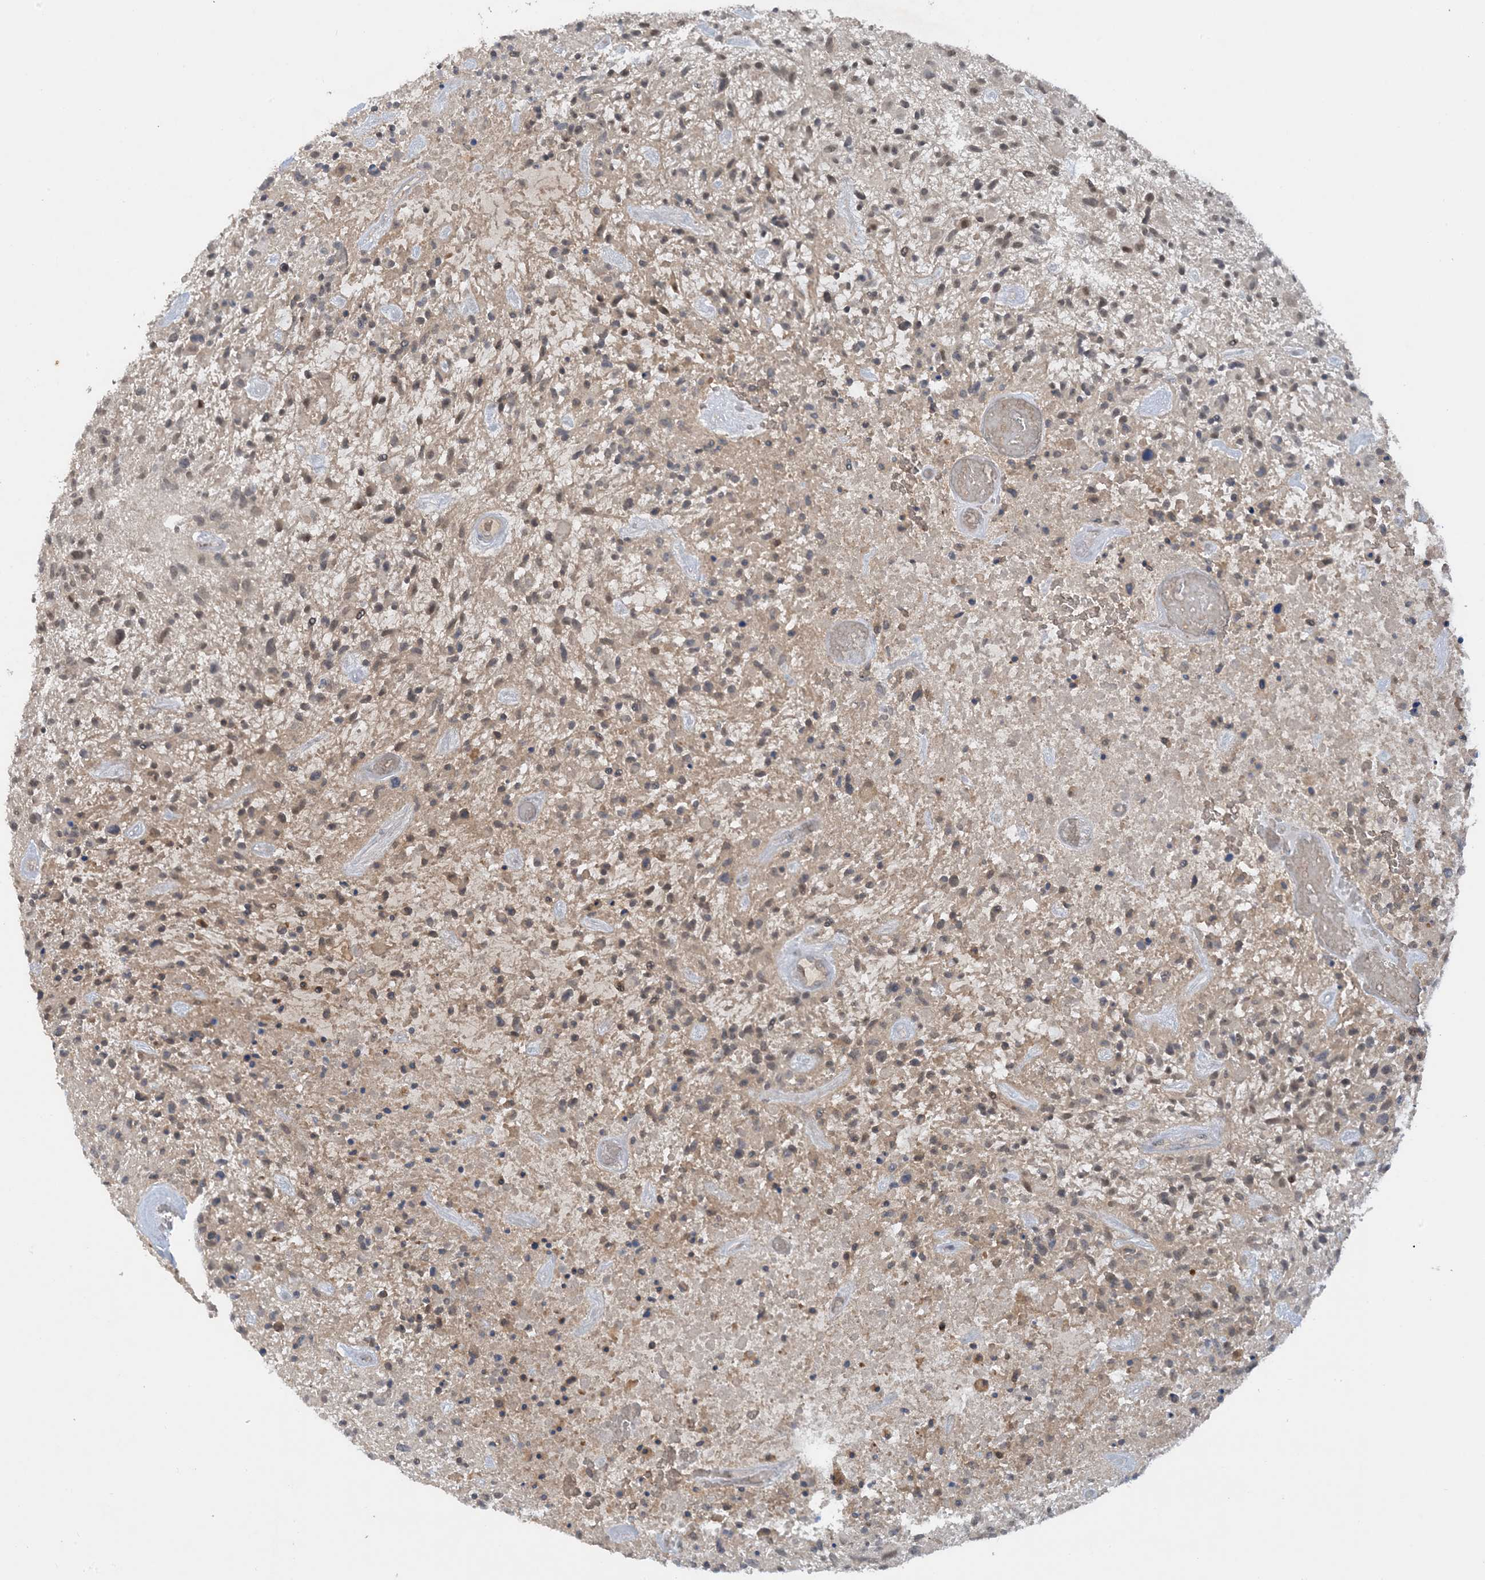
{"staining": {"intensity": "weak", "quantity": "25%-75%", "location": "nuclear"}, "tissue": "glioma", "cell_type": "Tumor cells", "image_type": "cancer", "snomed": [{"axis": "morphology", "description": "Glioma, malignant, High grade"}, {"axis": "topography", "description": "Brain"}], "caption": "Brown immunohistochemical staining in human high-grade glioma (malignant) reveals weak nuclear staining in about 25%-75% of tumor cells.", "gene": "UBE2E1", "patient": {"sex": "male", "age": 47}}